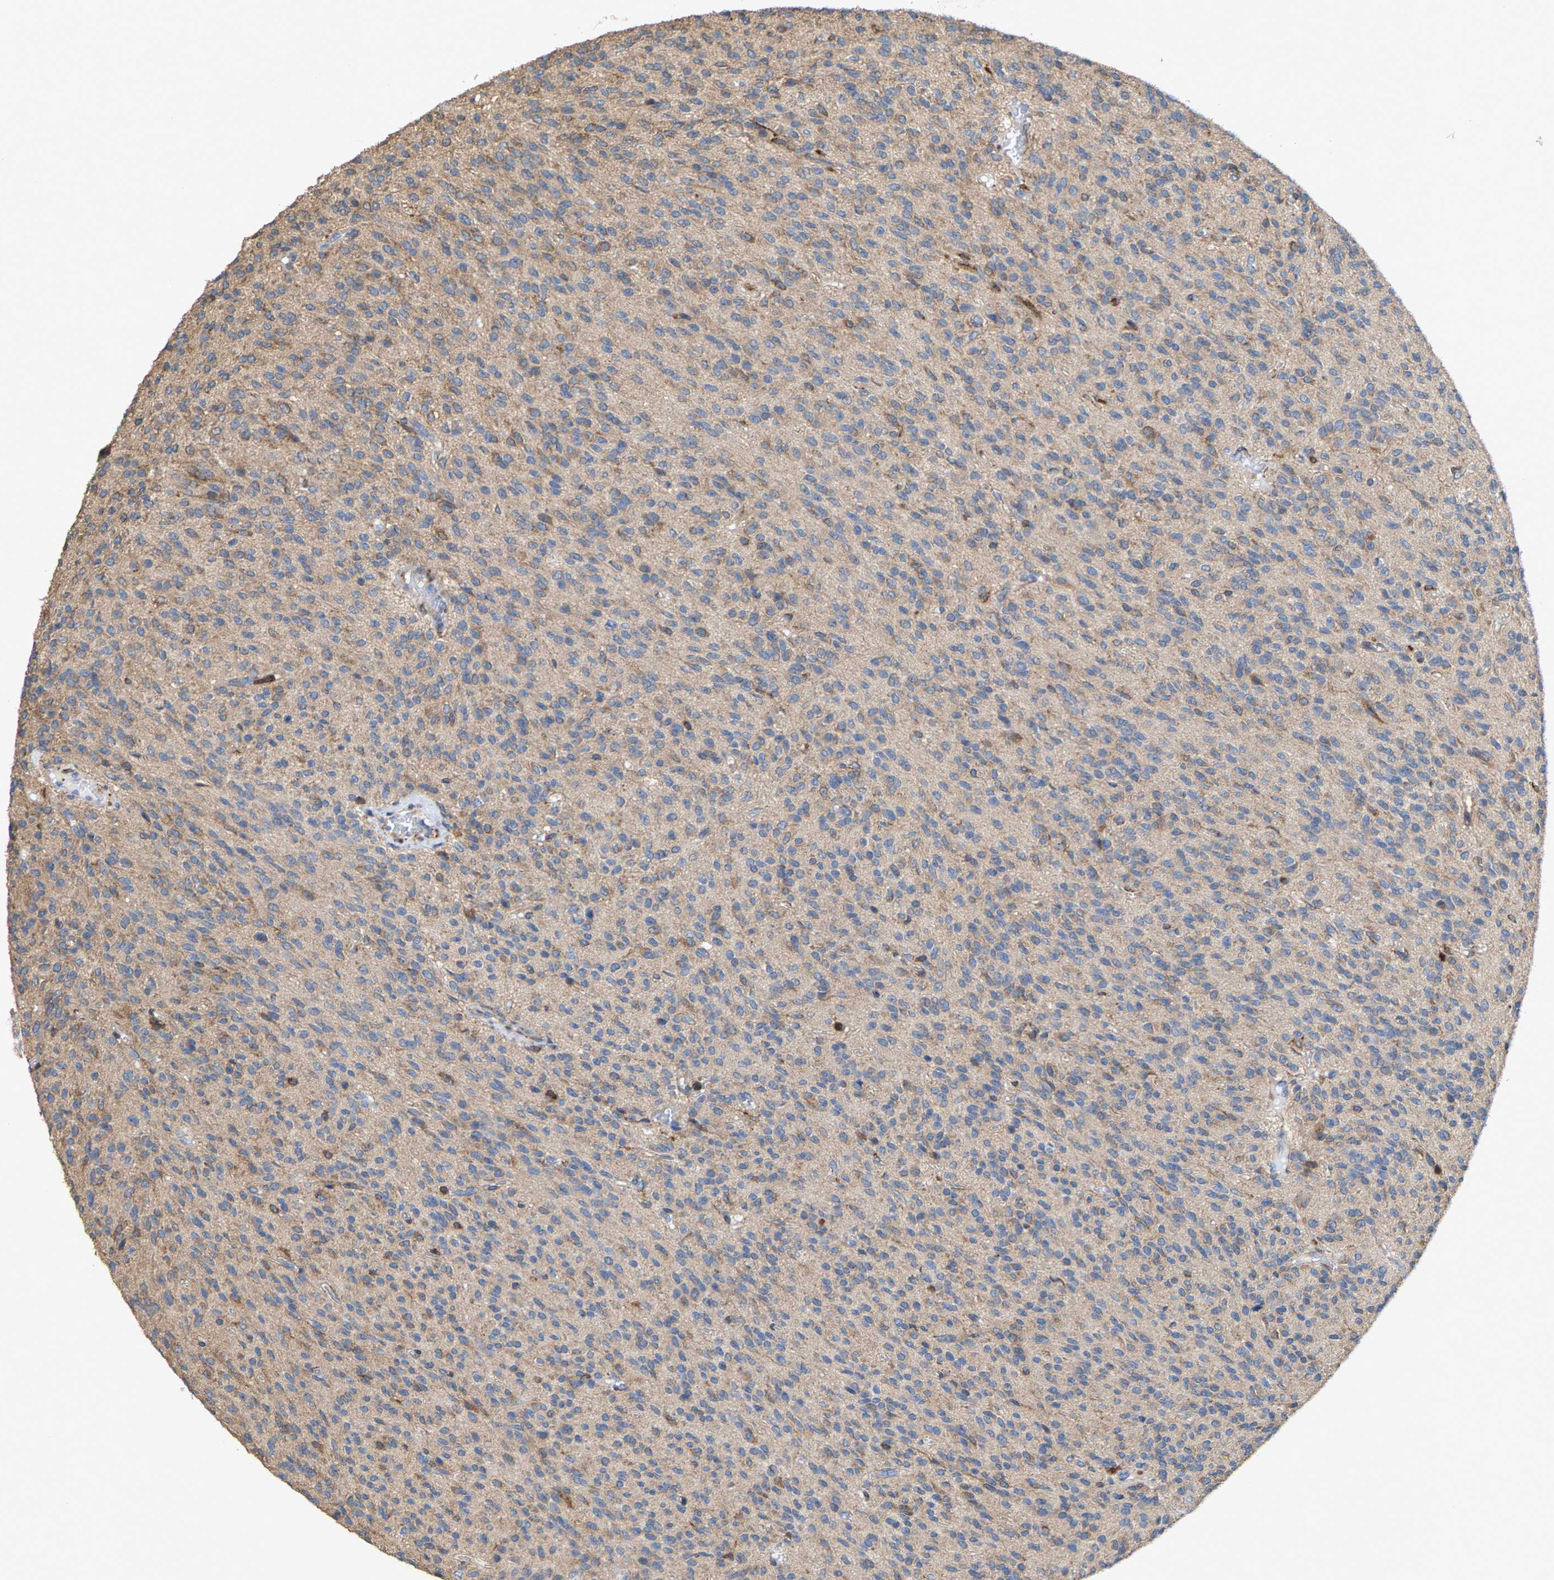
{"staining": {"intensity": "weak", "quantity": "<25%", "location": "cytoplasmic/membranous"}, "tissue": "glioma", "cell_type": "Tumor cells", "image_type": "cancer", "snomed": [{"axis": "morphology", "description": "Glioma, malignant, High grade"}, {"axis": "topography", "description": "Brain"}], "caption": "Immunohistochemical staining of human malignant high-grade glioma displays no significant staining in tumor cells. (Immunohistochemistry, brightfield microscopy, high magnification).", "gene": "FGD3", "patient": {"sex": "male", "age": 34}}